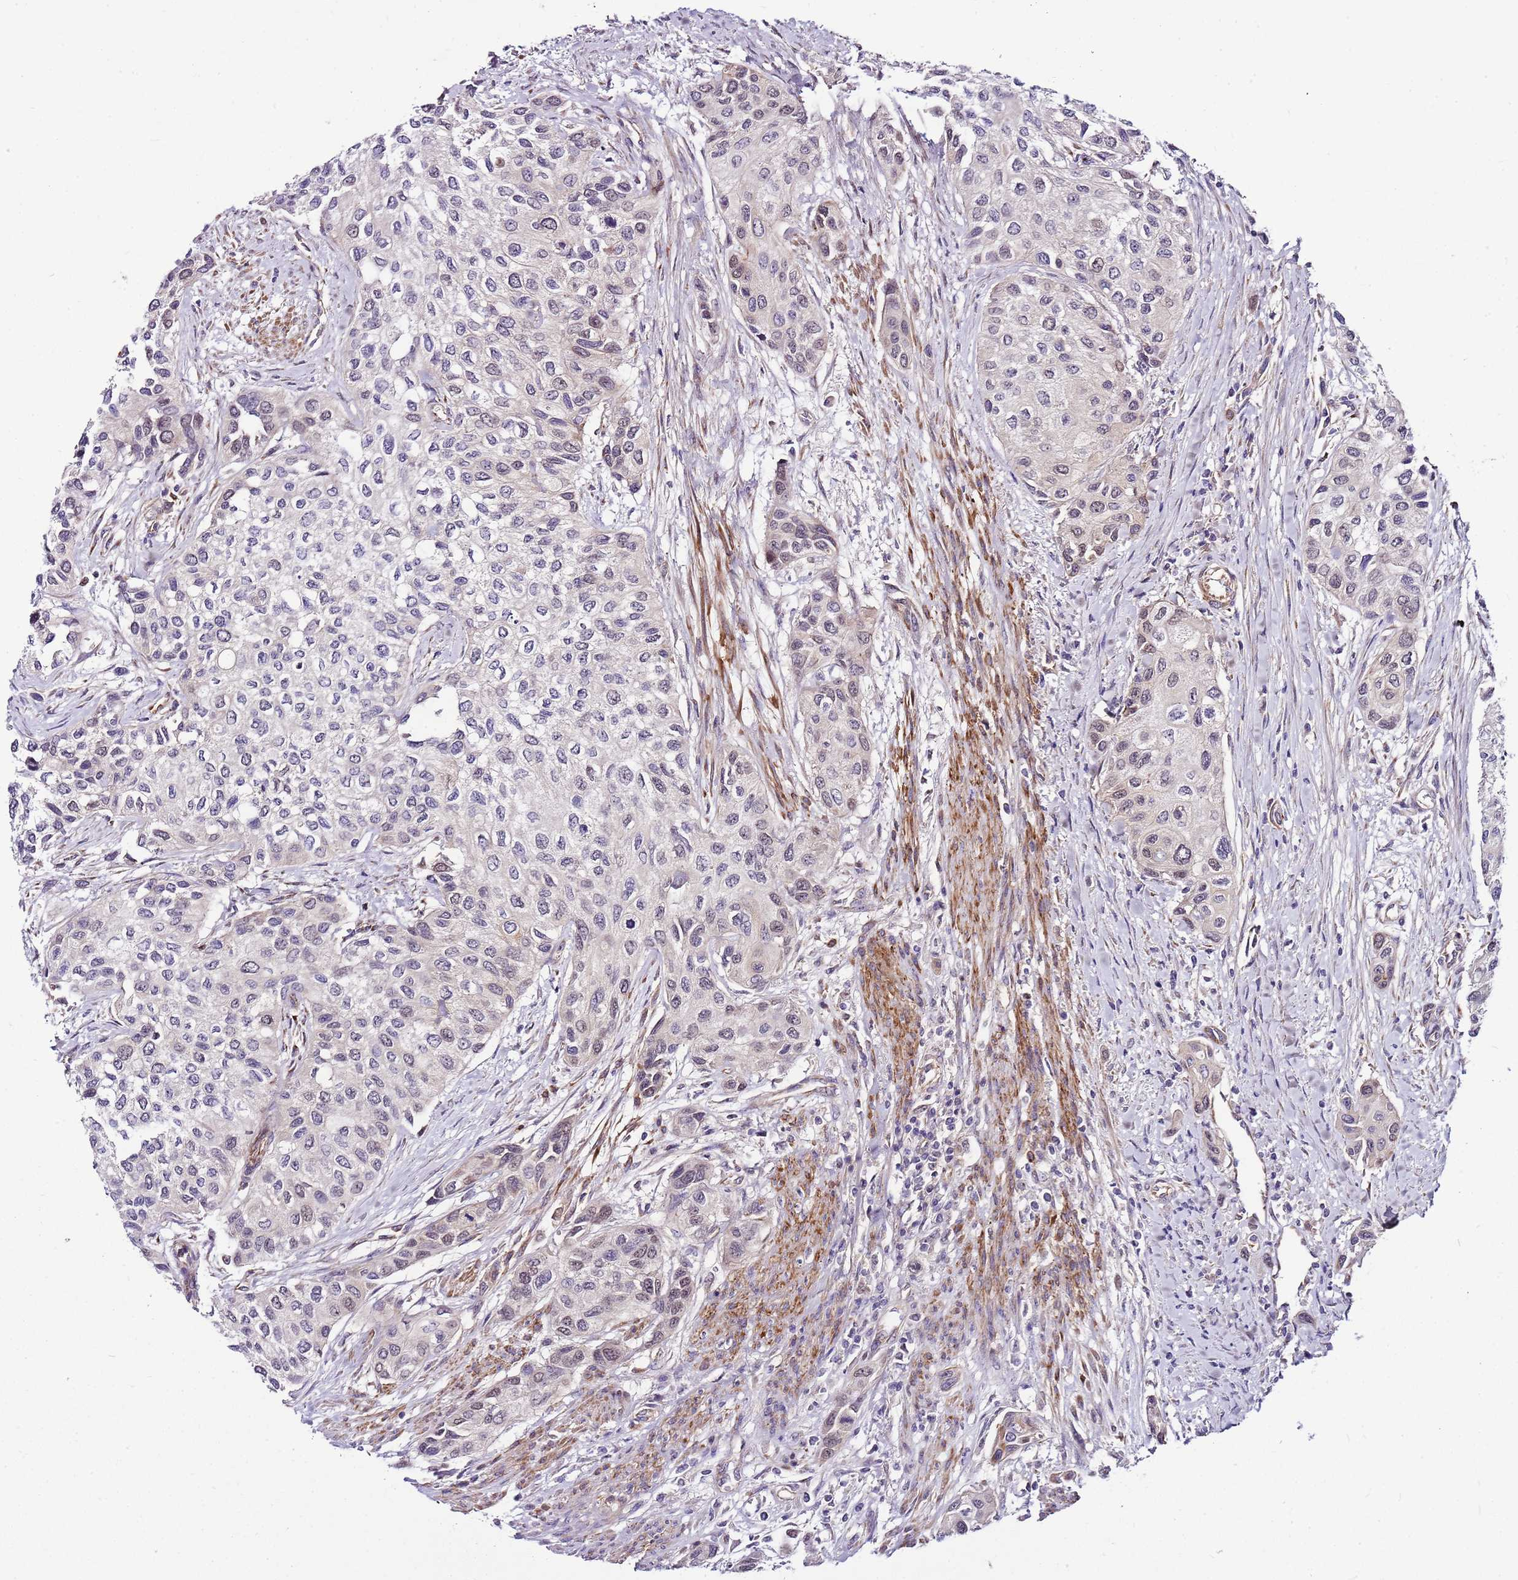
{"staining": {"intensity": "weak", "quantity": "<25%", "location": "nuclear"}, "tissue": "urothelial cancer", "cell_type": "Tumor cells", "image_type": "cancer", "snomed": [{"axis": "morphology", "description": "Normal tissue, NOS"}, {"axis": "morphology", "description": "Urothelial carcinoma, High grade"}, {"axis": "topography", "description": "Vascular tissue"}, {"axis": "topography", "description": "Urinary bladder"}], "caption": "DAB (3,3'-diaminobenzidine) immunohistochemical staining of urothelial cancer shows no significant expression in tumor cells. (Immunohistochemistry, brightfield microscopy, high magnification).", "gene": "POLE3", "patient": {"sex": "female", "age": 56}}